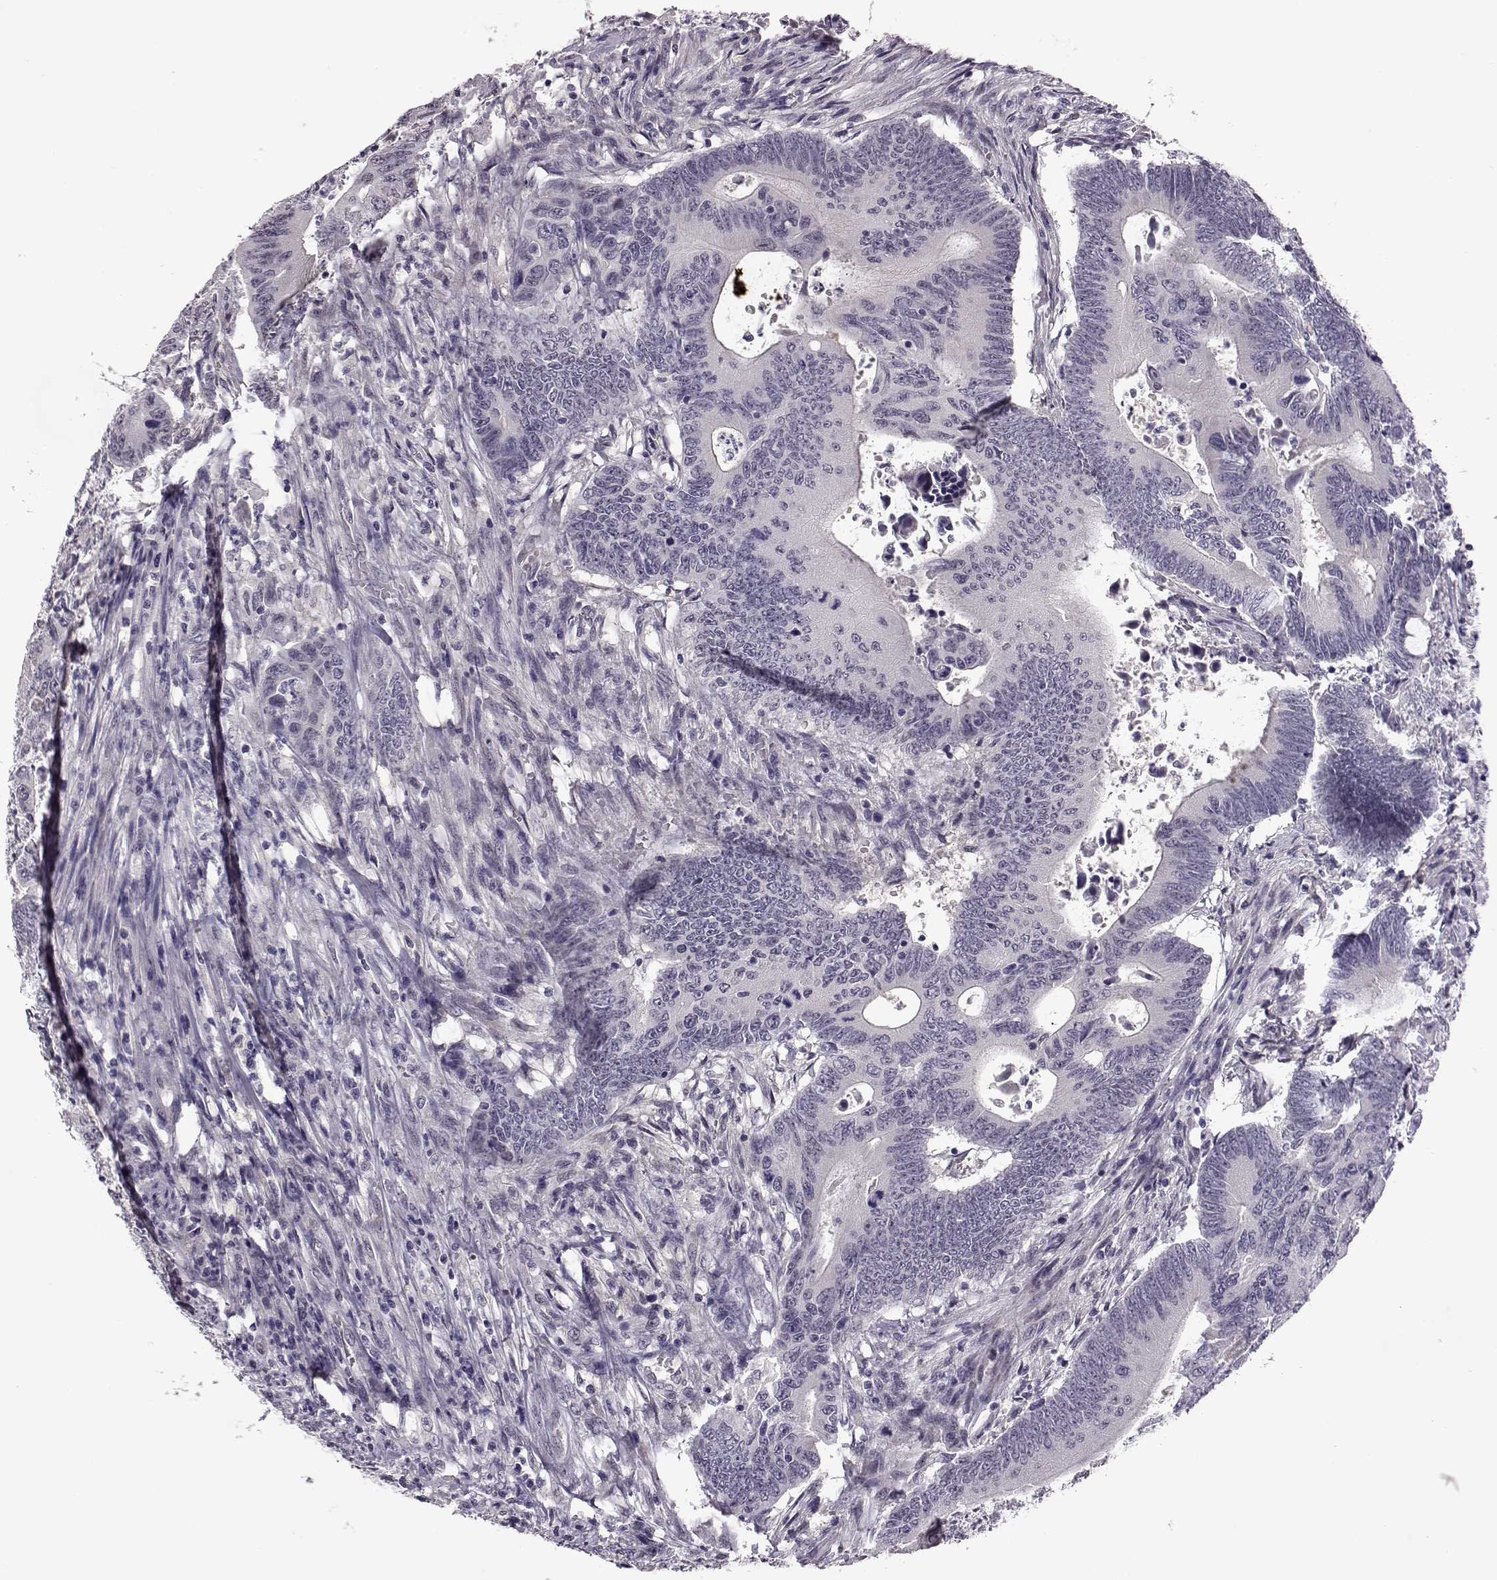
{"staining": {"intensity": "negative", "quantity": "none", "location": "none"}, "tissue": "colorectal cancer", "cell_type": "Tumor cells", "image_type": "cancer", "snomed": [{"axis": "morphology", "description": "Adenocarcinoma, NOS"}, {"axis": "topography", "description": "Colon"}], "caption": "This is an immunohistochemistry micrograph of adenocarcinoma (colorectal). There is no positivity in tumor cells.", "gene": "C10orf62", "patient": {"sex": "female", "age": 90}}